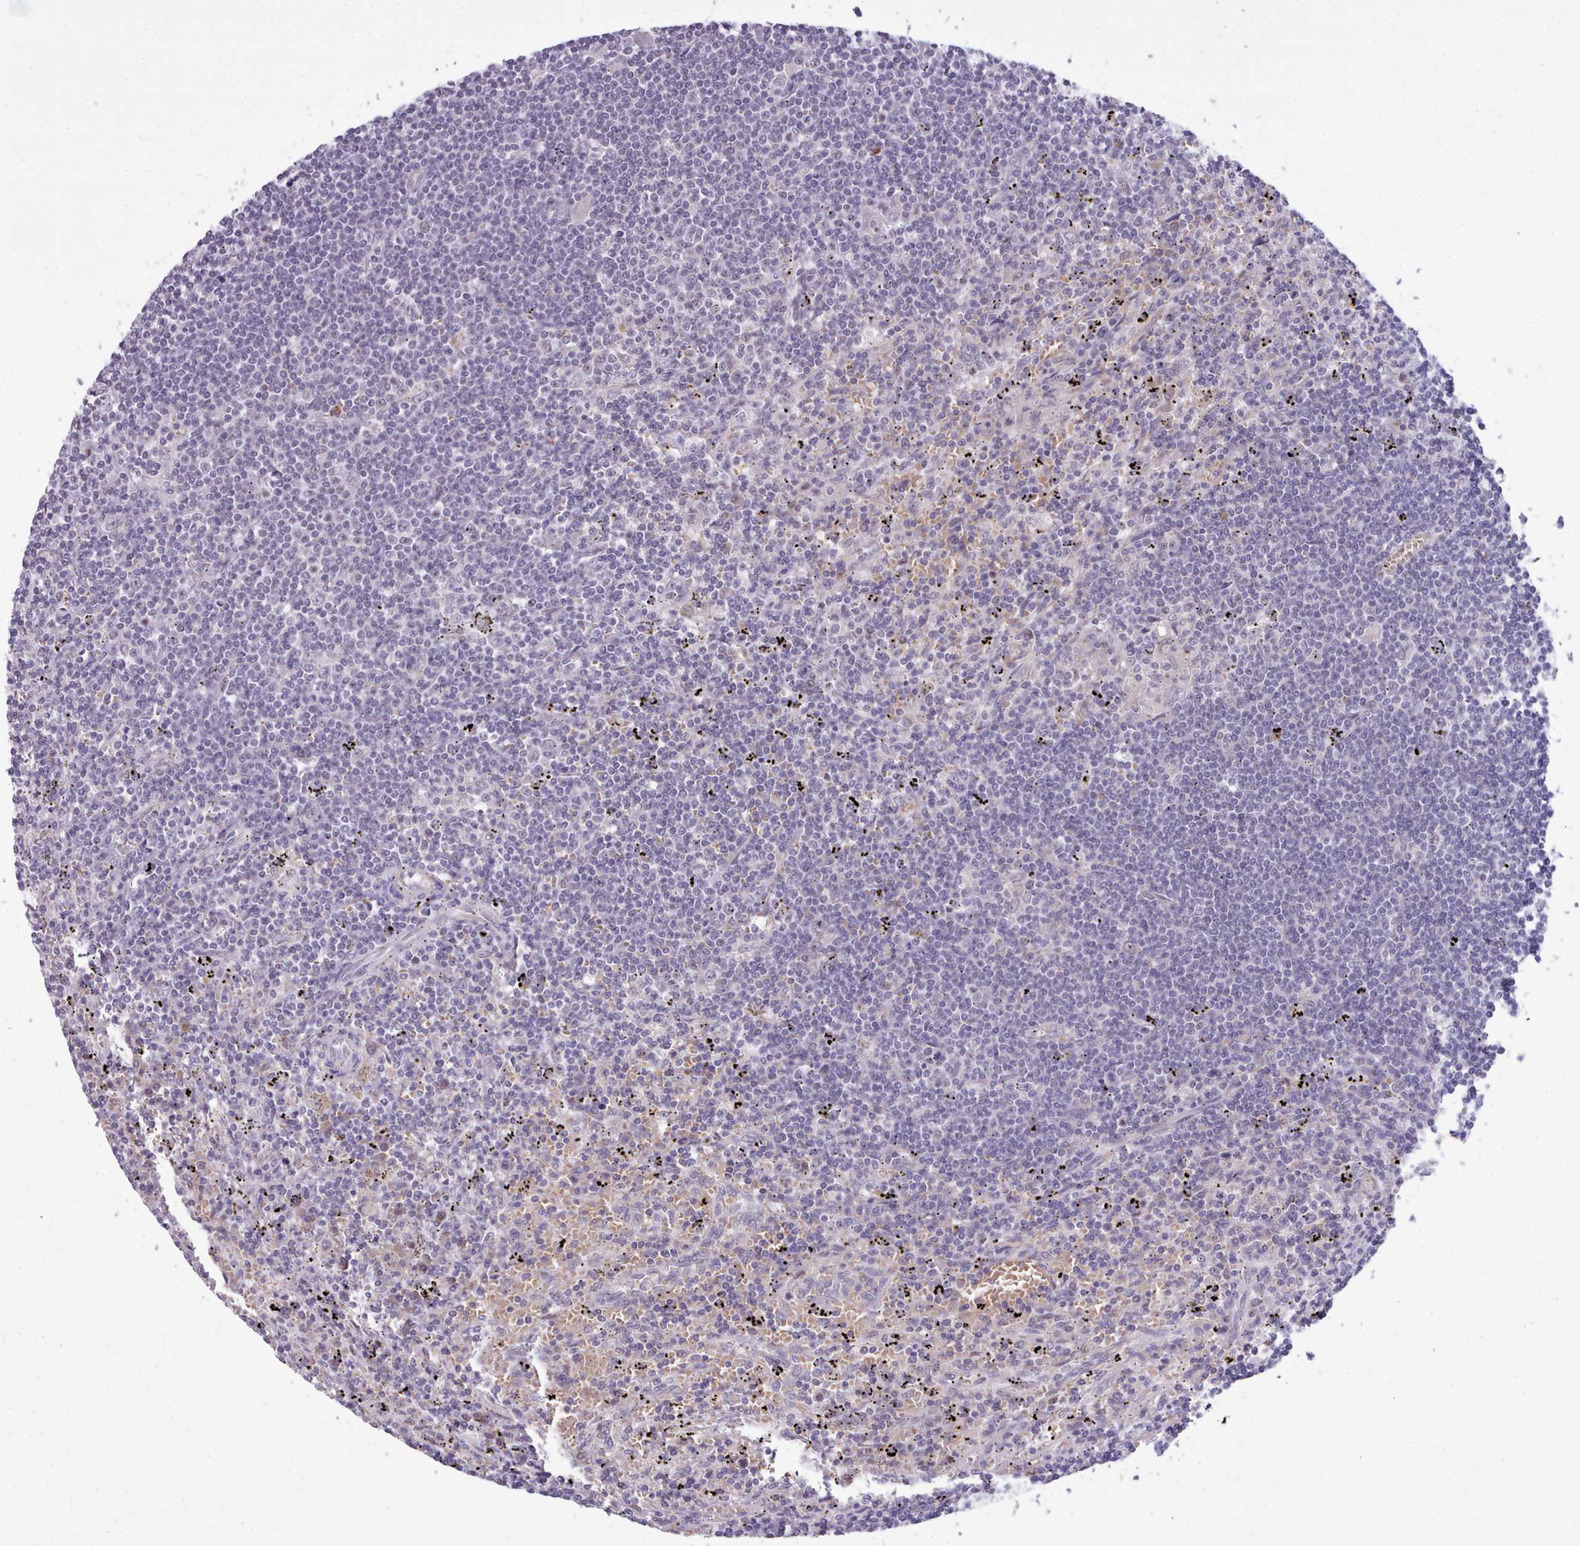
{"staining": {"intensity": "negative", "quantity": "none", "location": "none"}, "tissue": "lymphoma", "cell_type": "Tumor cells", "image_type": "cancer", "snomed": [{"axis": "morphology", "description": "Malignant lymphoma, non-Hodgkin's type, Low grade"}, {"axis": "topography", "description": "Spleen"}], "caption": "Malignant lymphoma, non-Hodgkin's type (low-grade) was stained to show a protein in brown. There is no significant staining in tumor cells. (DAB (3,3'-diaminobenzidine) IHC visualized using brightfield microscopy, high magnification).", "gene": "KCTD16", "patient": {"sex": "male", "age": 76}}